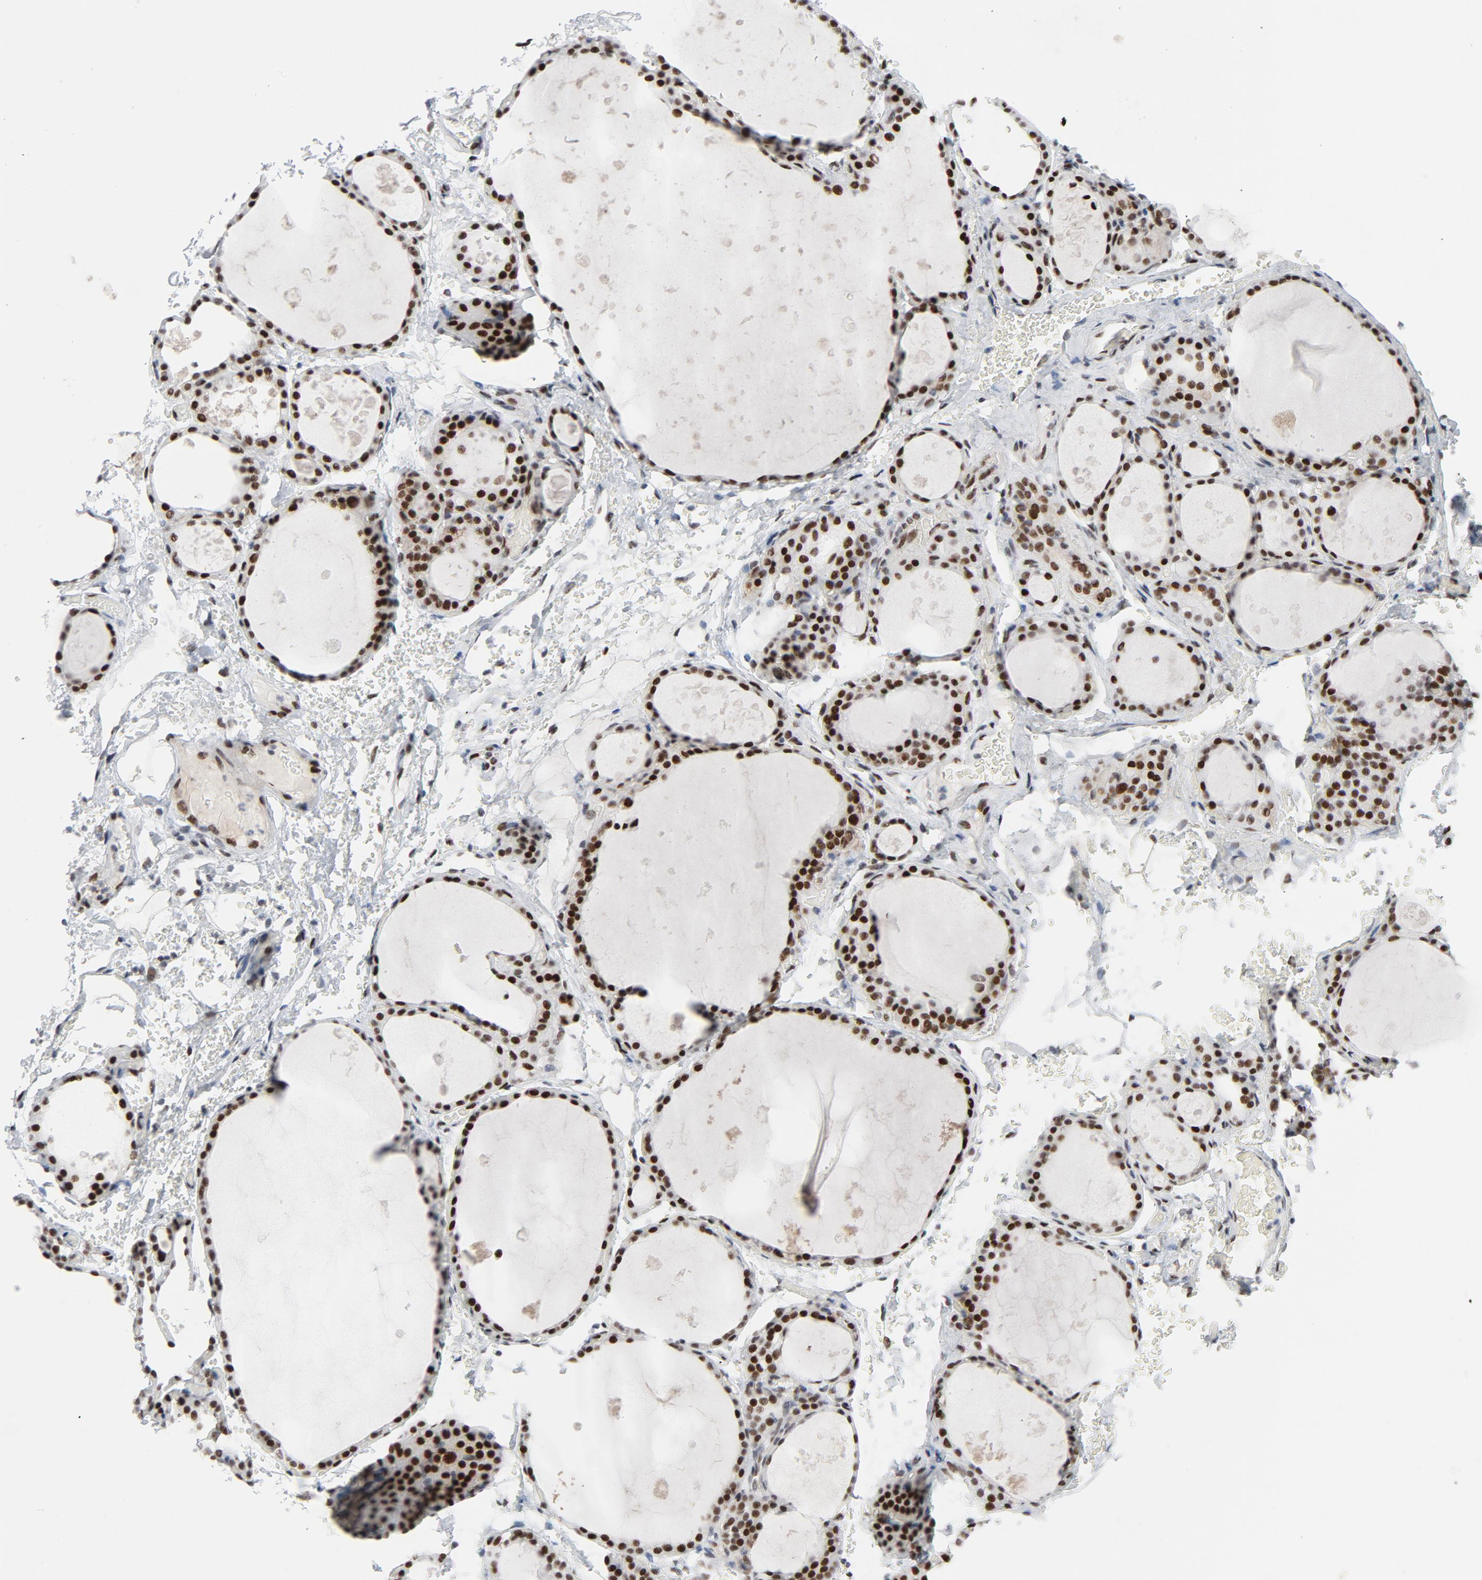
{"staining": {"intensity": "strong", "quantity": ">75%", "location": "nuclear"}, "tissue": "thyroid gland", "cell_type": "Glandular cells", "image_type": "normal", "snomed": [{"axis": "morphology", "description": "Normal tissue, NOS"}, {"axis": "topography", "description": "Thyroid gland"}], "caption": "Strong nuclear staining for a protein is seen in about >75% of glandular cells of unremarkable thyroid gland using immunohistochemistry (IHC).", "gene": "HSF1", "patient": {"sex": "male", "age": 61}}